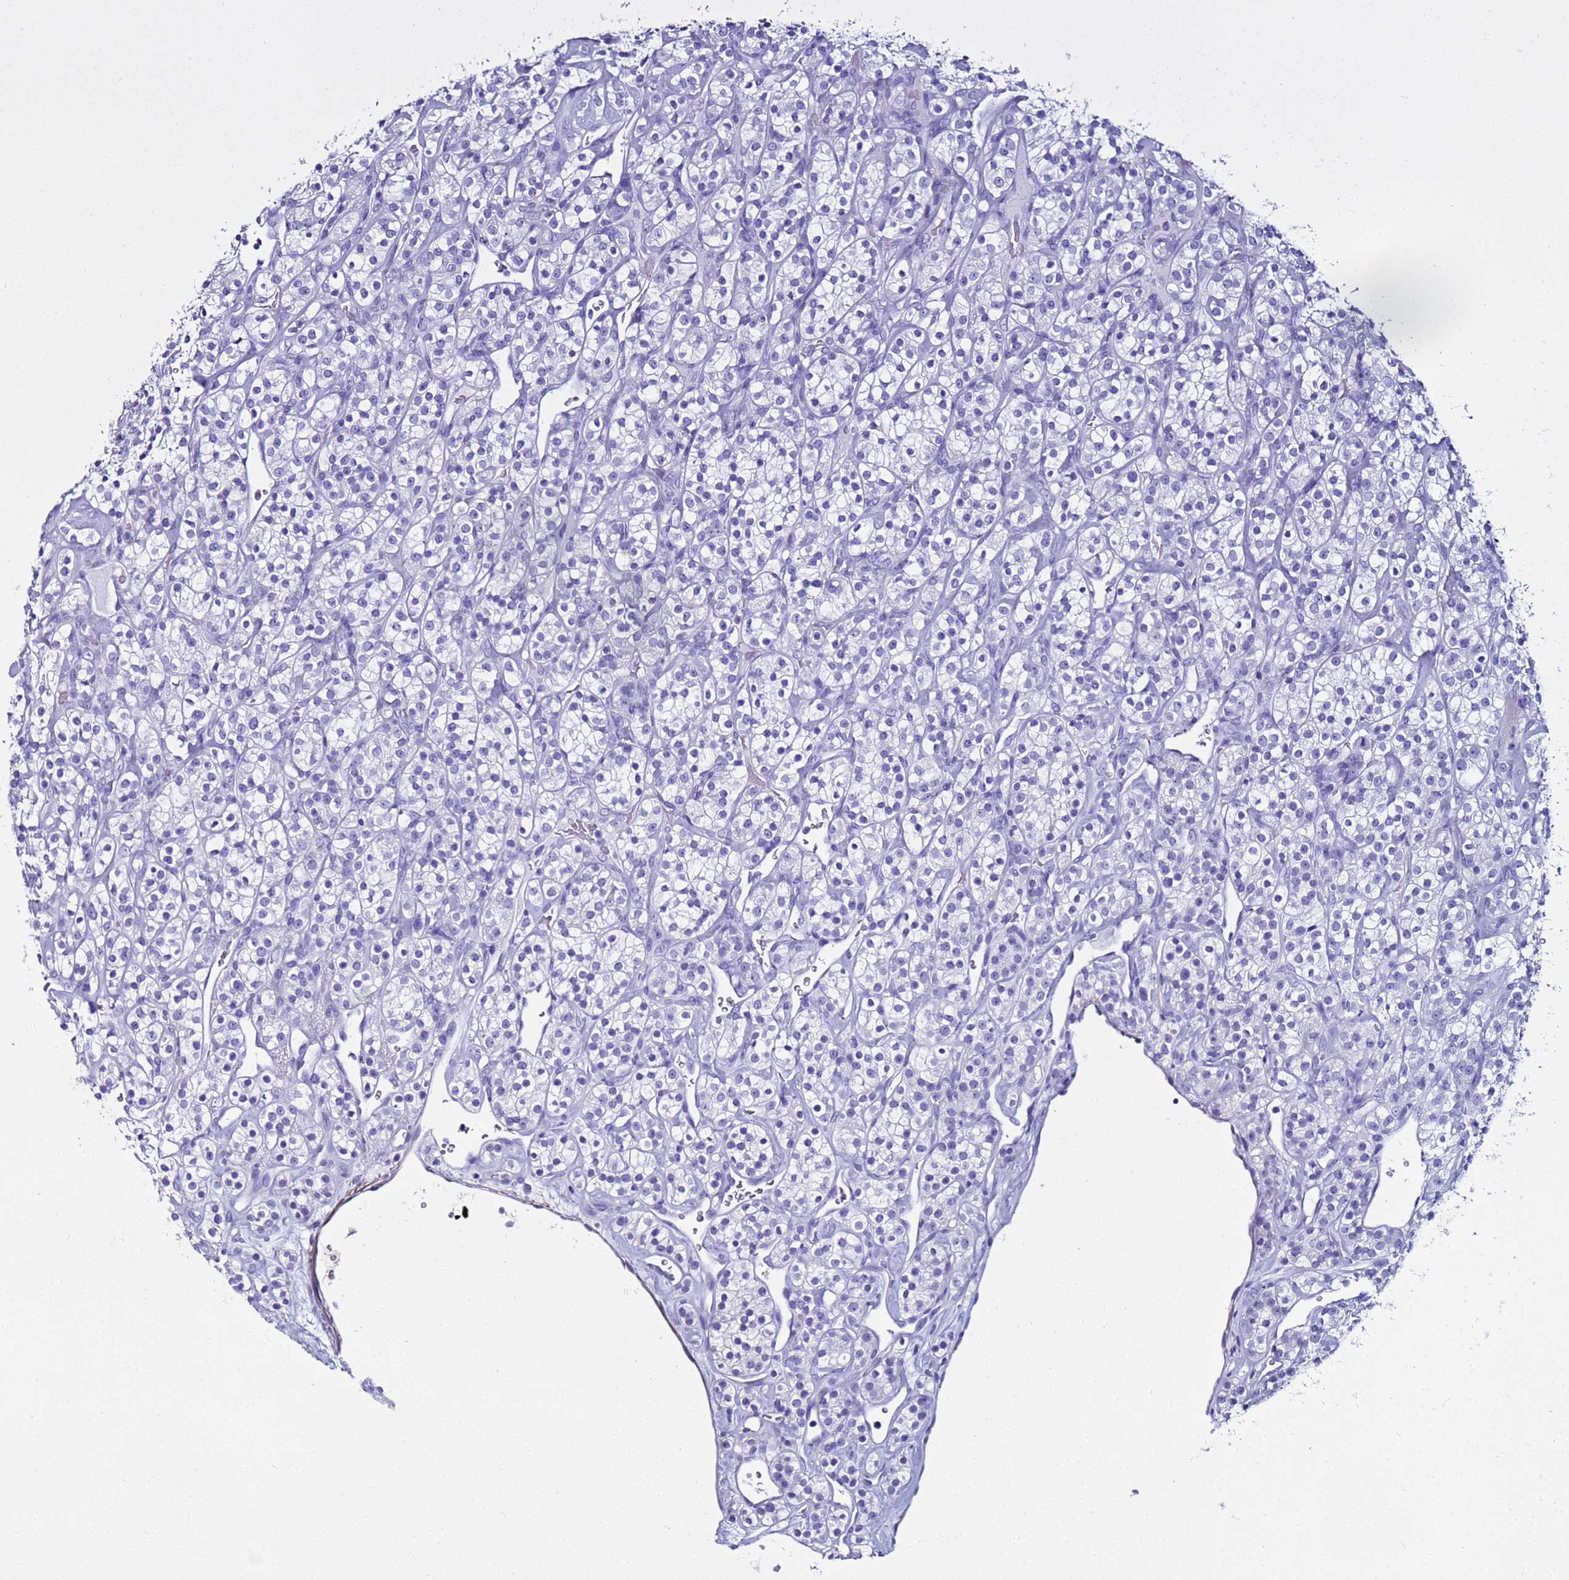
{"staining": {"intensity": "negative", "quantity": "none", "location": "none"}, "tissue": "renal cancer", "cell_type": "Tumor cells", "image_type": "cancer", "snomed": [{"axis": "morphology", "description": "Adenocarcinoma, NOS"}, {"axis": "topography", "description": "Kidney"}], "caption": "The histopathology image shows no significant staining in tumor cells of renal adenocarcinoma.", "gene": "LCMT1", "patient": {"sex": "male", "age": 77}}